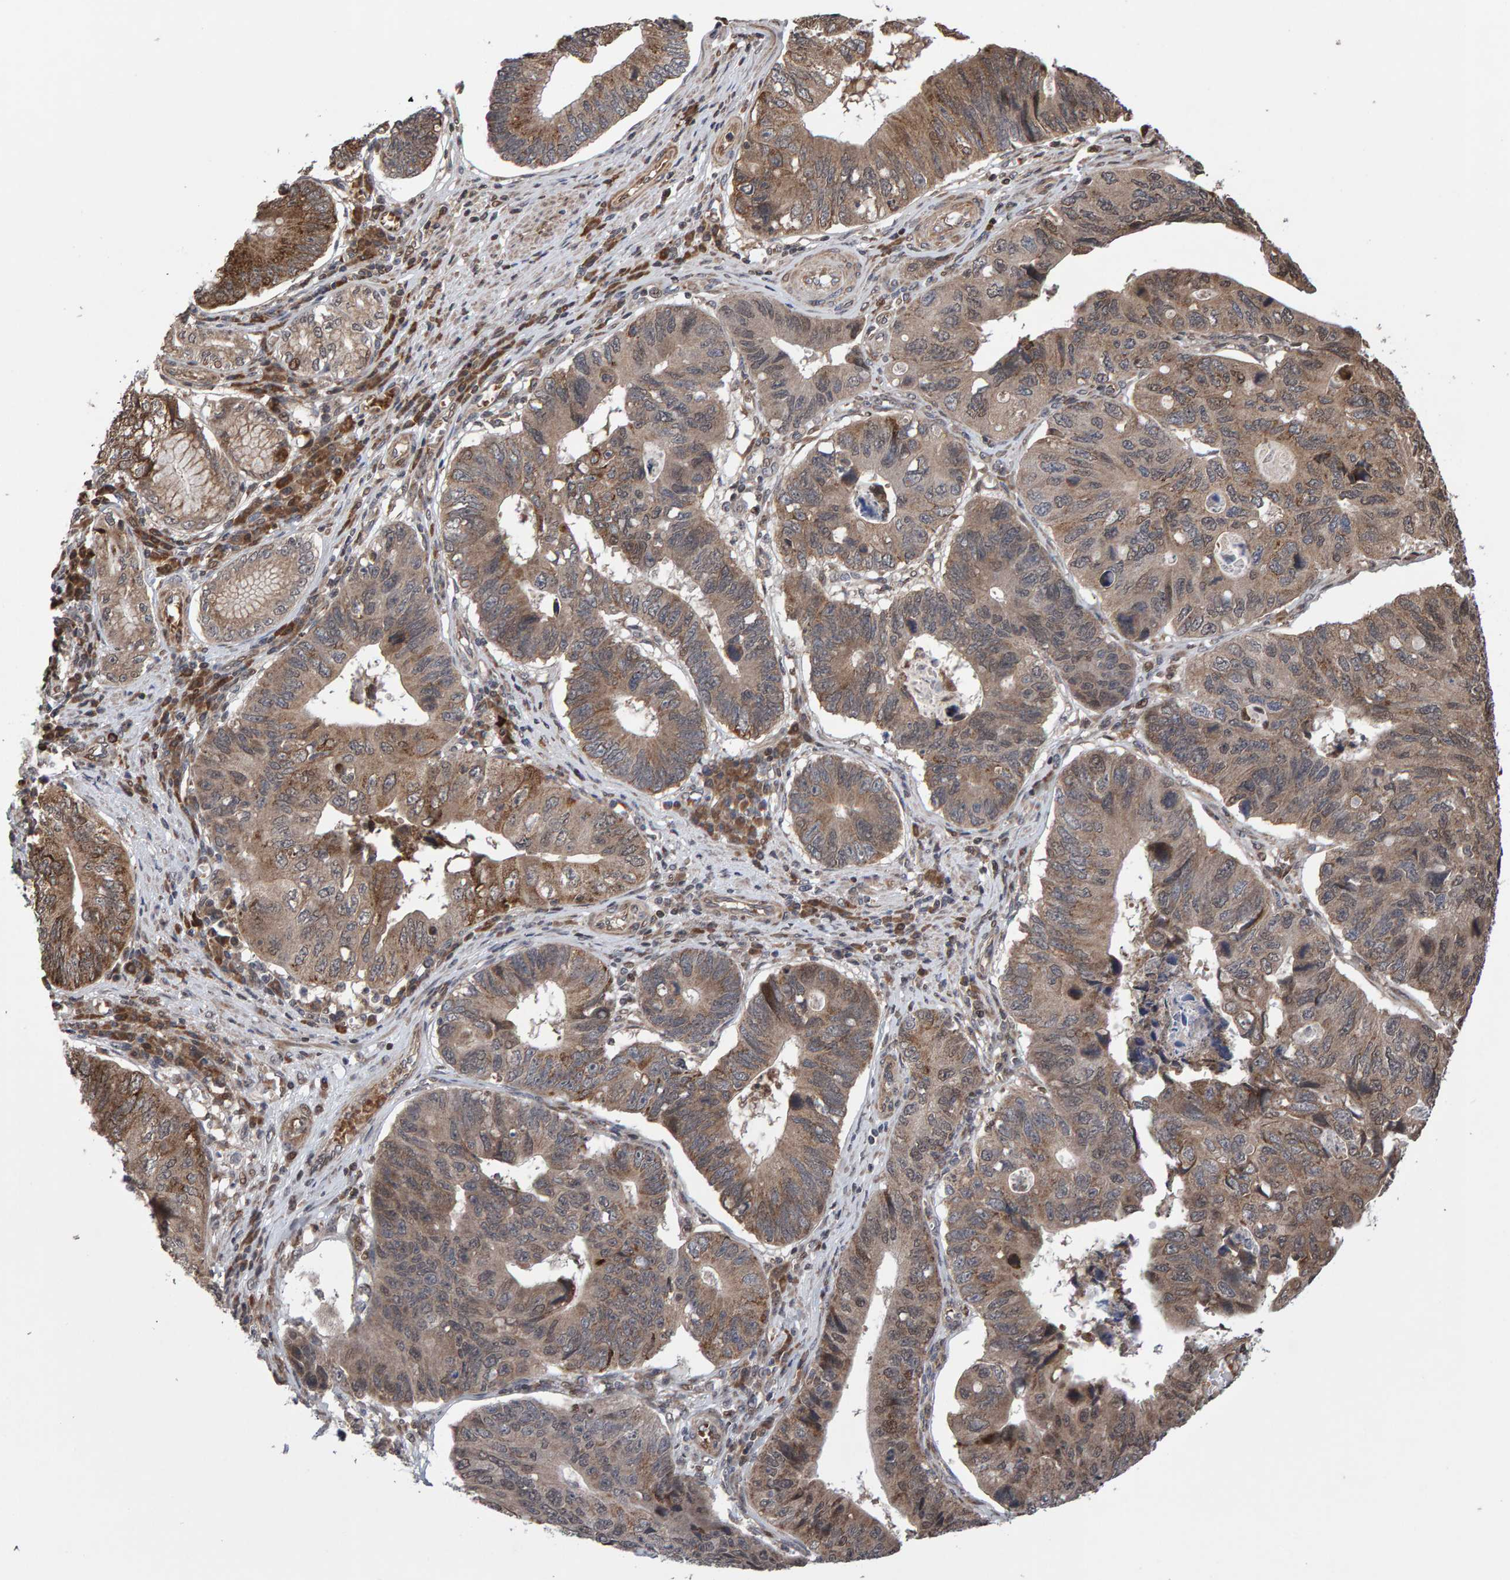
{"staining": {"intensity": "moderate", "quantity": ">75%", "location": "cytoplasmic/membranous"}, "tissue": "stomach cancer", "cell_type": "Tumor cells", "image_type": "cancer", "snomed": [{"axis": "morphology", "description": "Adenocarcinoma, NOS"}, {"axis": "topography", "description": "Stomach"}], "caption": "High-magnification brightfield microscopy of stomach adenocarcinoma stained with DAB (3,3'-diaminobenzidine) (brown) and counterstained with hematoxylin (blue). tumor cells exhibit moderate cytoplasmic/membranous positivity is present in approximately>75% of cells. (DAB (3,3'-diaminobenzidine) = brown stain, brightfield microscopy at high magnification).", "gene": "PECR", "patient": {"sex": "male", "age": 59}}